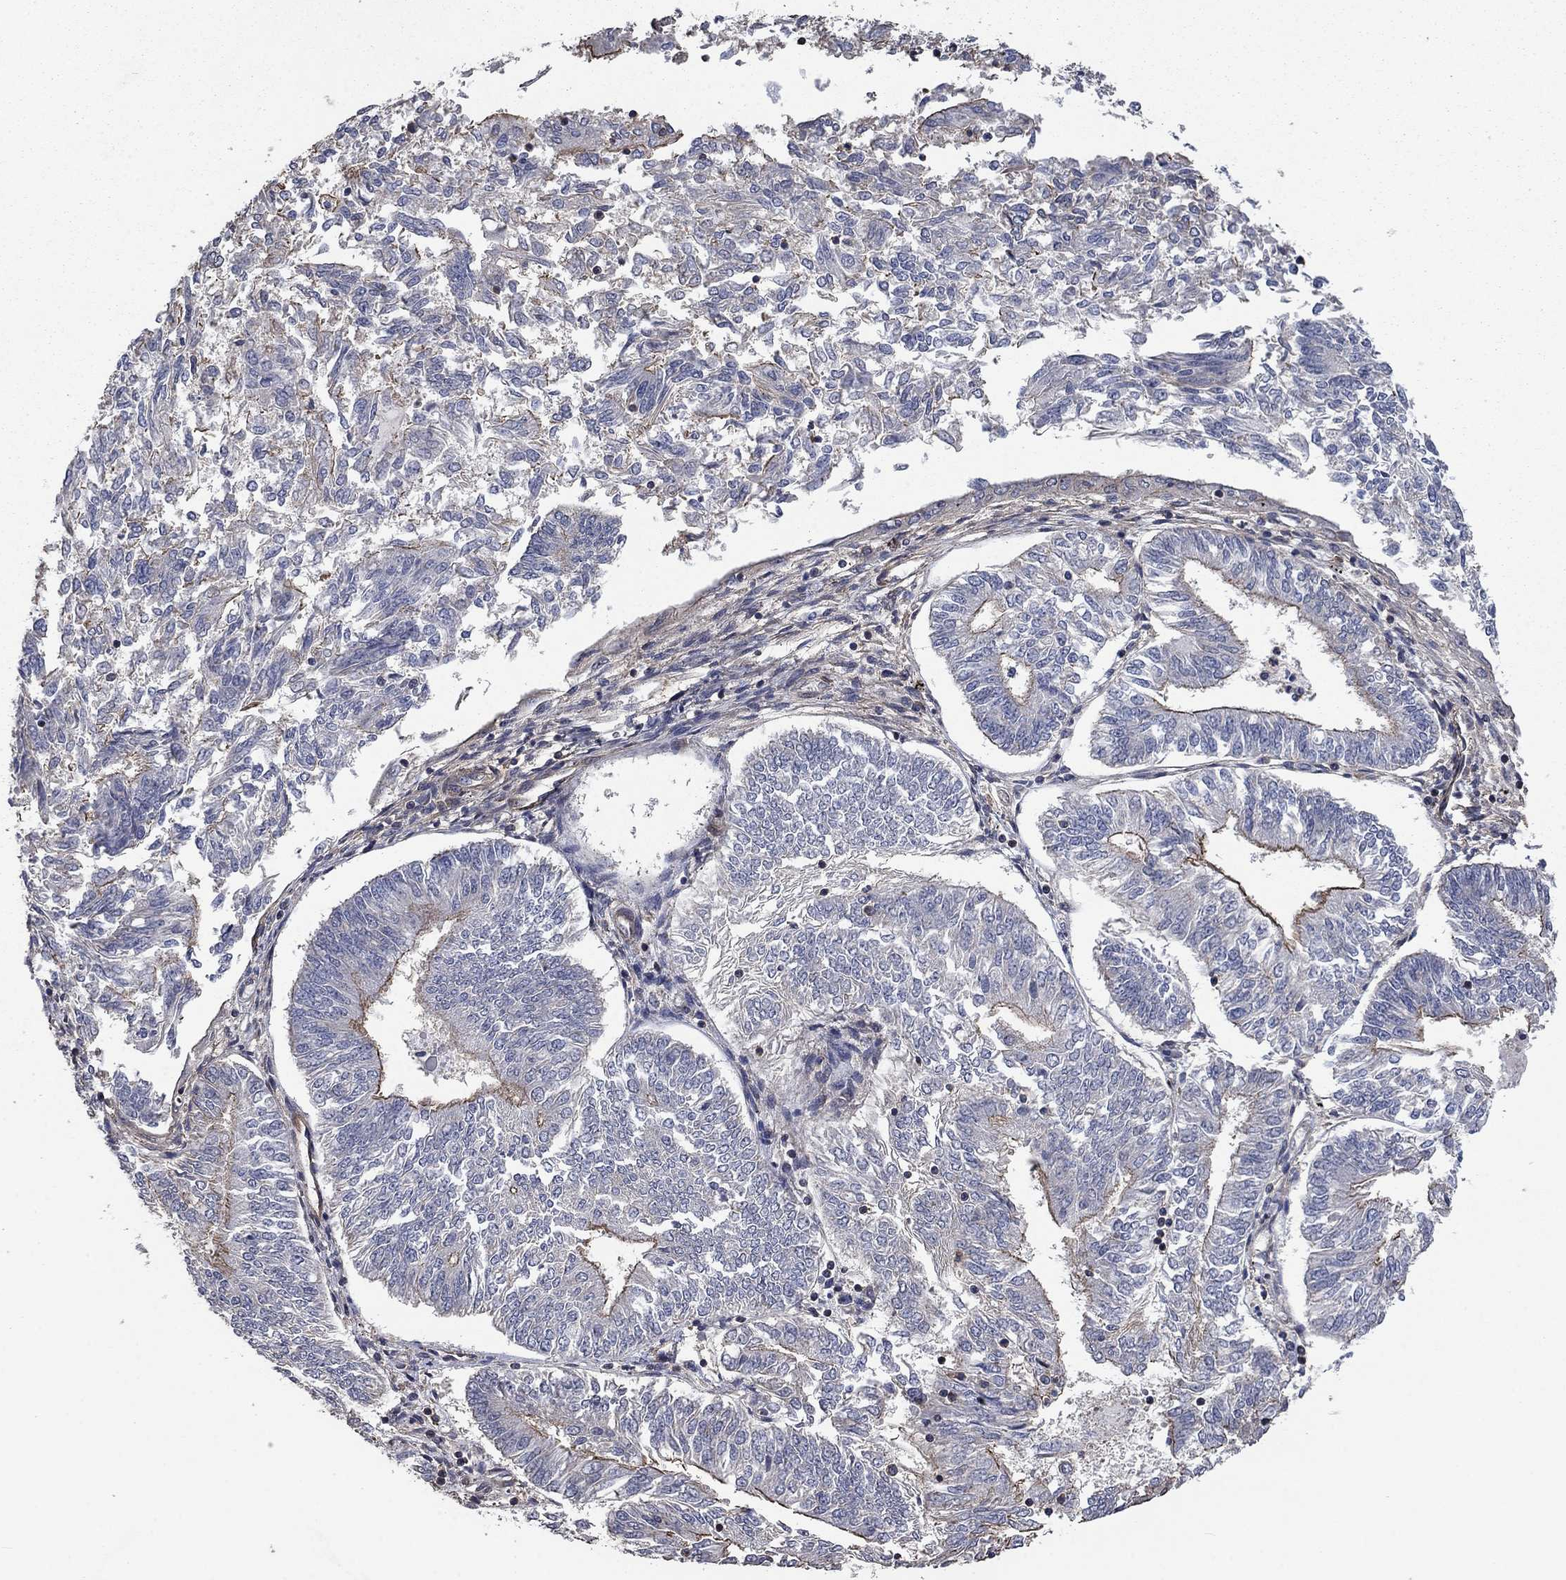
{"staining": {"intensity": "strong", "quantity": "<25%", "location": "cytoplasmic/membranous"}, "tissue": "endometrial cancer", "cell_type": "Tumor cells", "image_type": "cancer", "snomed": [{"axis": "morphology", "description": "Adenocarcinoma, NOS"}, {"axis": "topography", "description": "Endometrium"}], "caption": "Strong cytoplasmic/membranous protein positivity is identified in about <25% of tumor cells in endometrial adenocarcinoma.", "gene": "PDE3A", "patient": {"sex": "female", "age": 58}}